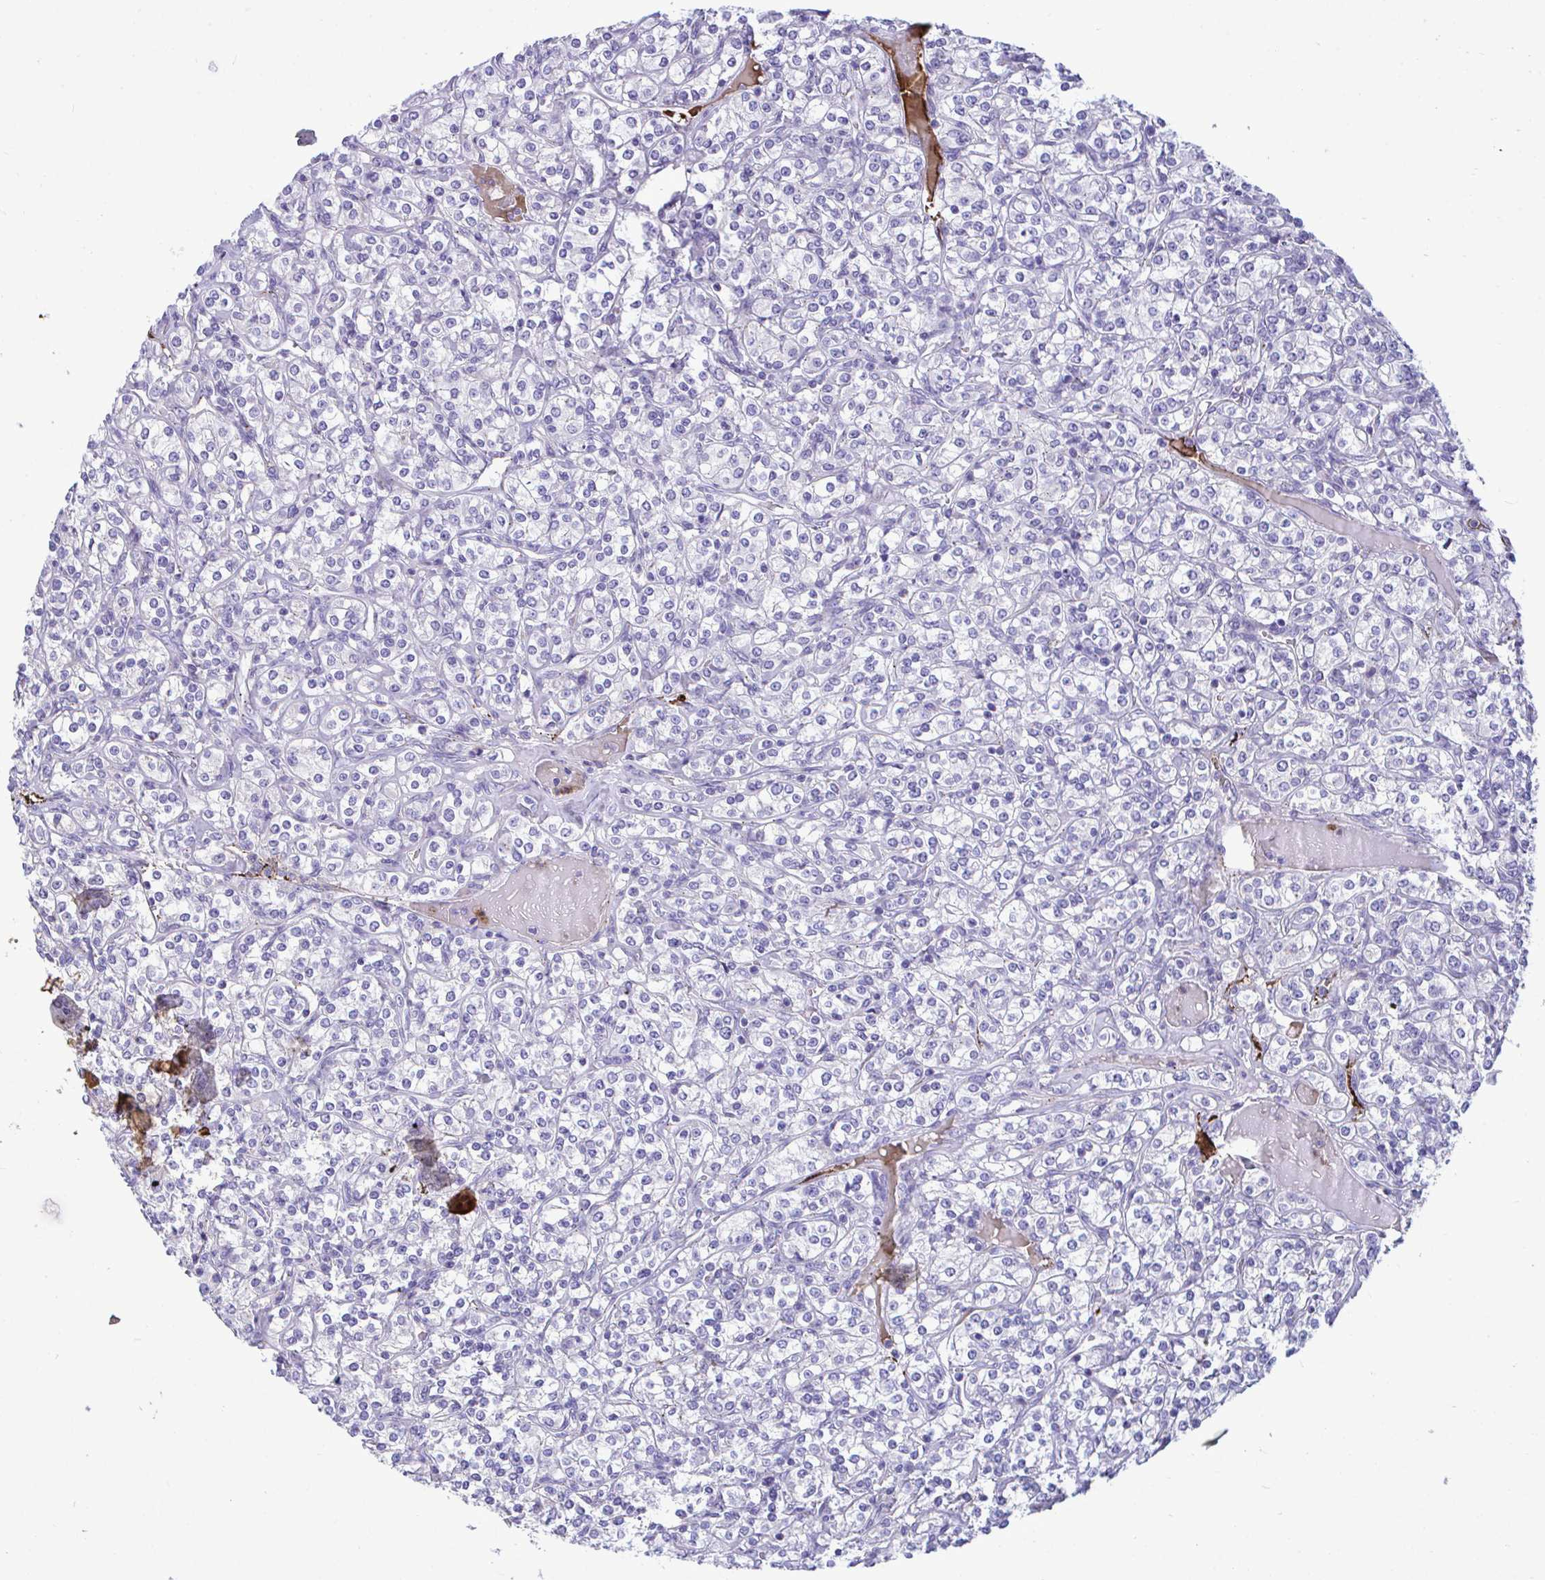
{"staining": {"intensity": "negative", "quantity": "none", "location": "none"}, "tissue": "renal cancer", "cell_type": "Tumor cells", "image_type": "cancer", "snomed": [{"axis": "morphology", "description": "Adenocarcinoma, NOS"}, {"axis": "topography", "description": "Kidney"}], "caption": "The IHC image has no significant staining in tumor cells of renal adenocarcinoma tissue.", "gene": "MRPS16", "patient": {"sex": "male", "age": 77}}